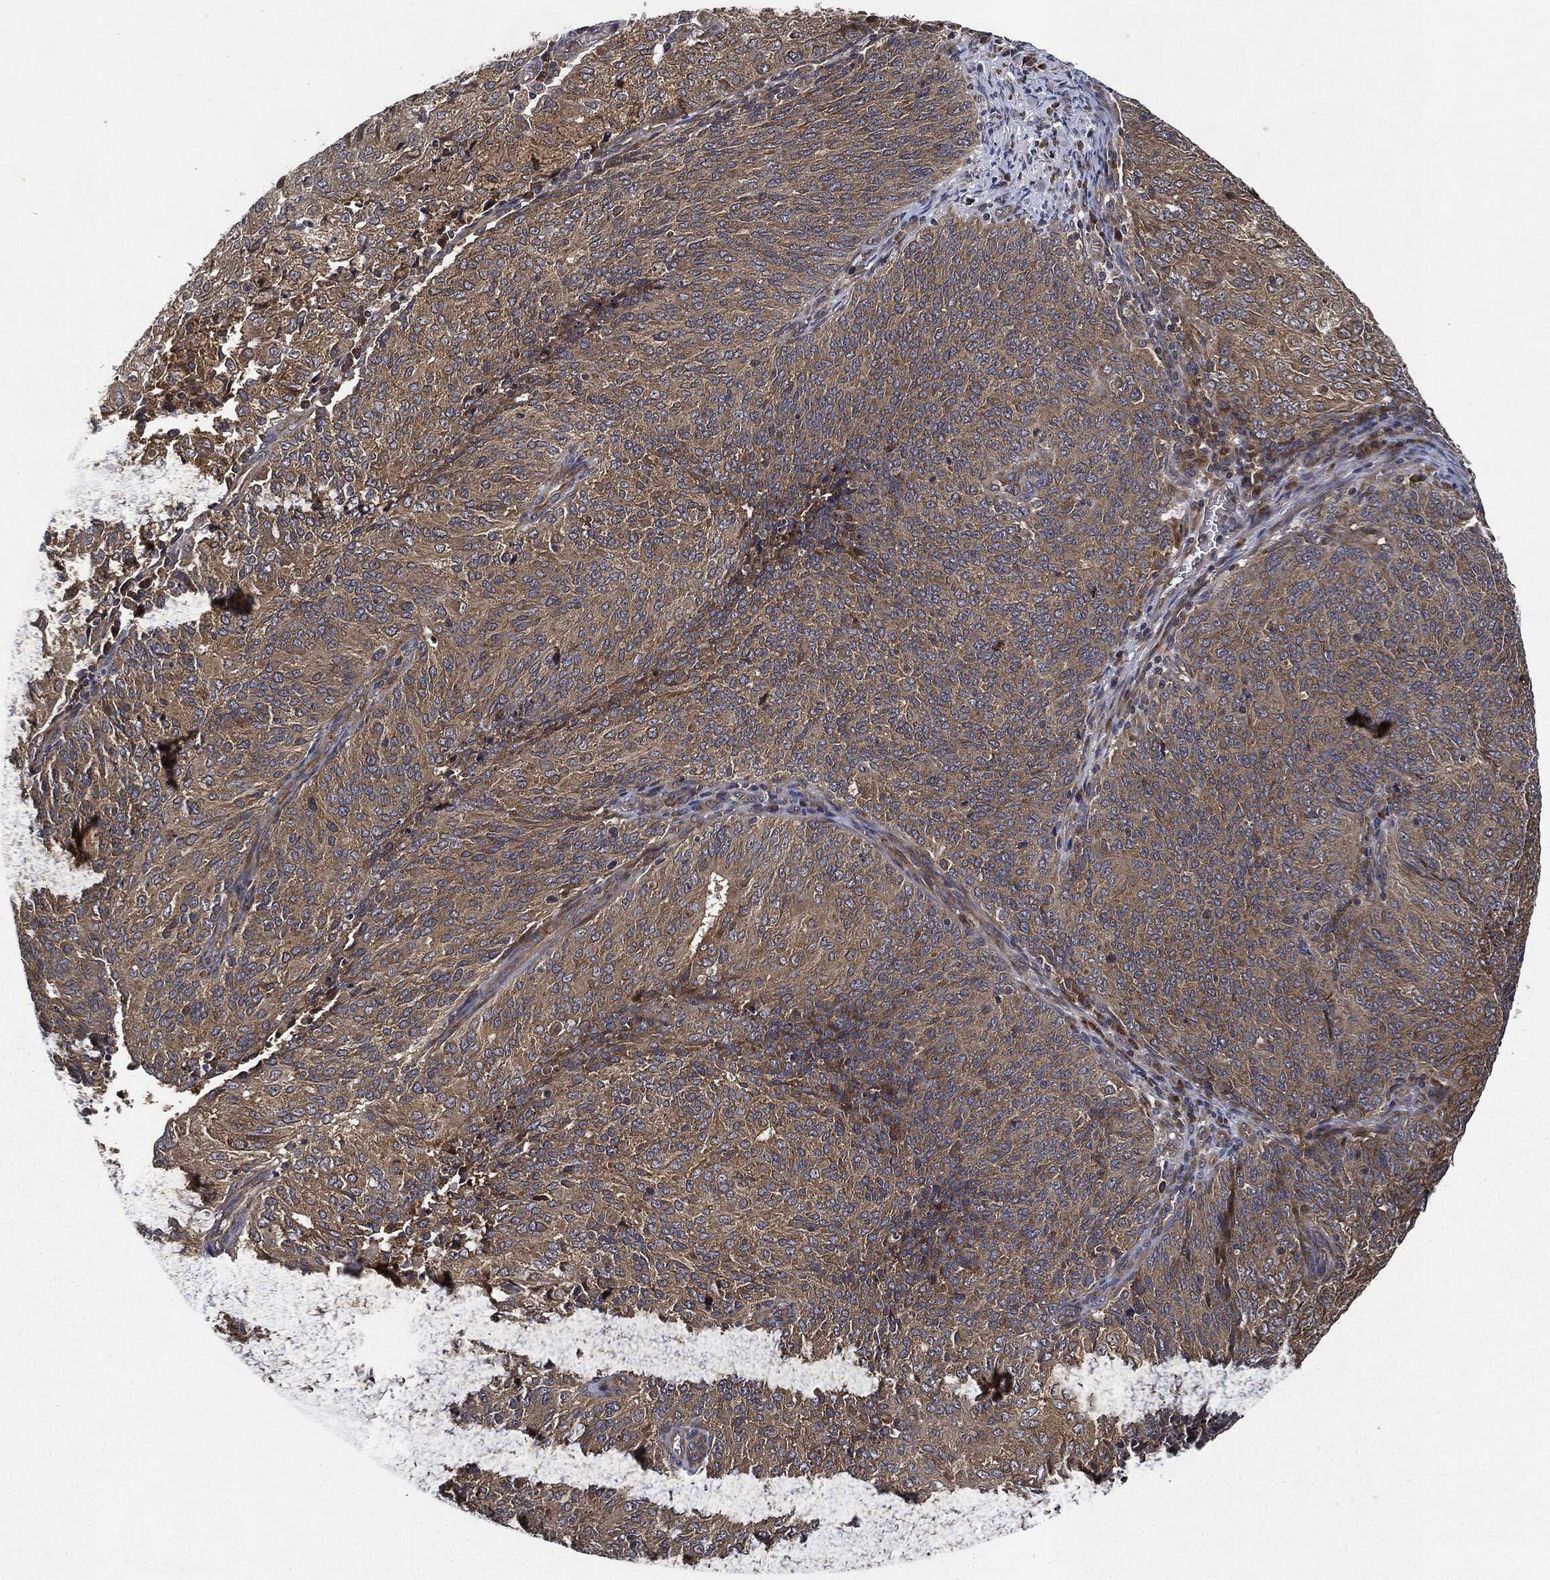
{"staining": {"intensity": "weak", "quantity": ">75%", "location": "cytoplasmic/membranous"}, "tissue": "endometrial cancer", "cell_type": "Tumor cells", "image_type": "cancer", "snomed": [{"axis": "morphology", "description": "Adenocarcinoma, NOS"}, {"axis": "topography", "description": "Endometrium"}], "caption": "Endometrial cancer (adenocarcinoma) tissue demonstrates weak cytoplasmic/membranous expression in approximately >75% of tumor cells, visualized by immunohistochemistry. (Brightfield microscopy of DAB IHC at high magnification).", "gene": "MLST8", "patient": {"sex": "female", "age": 82}}